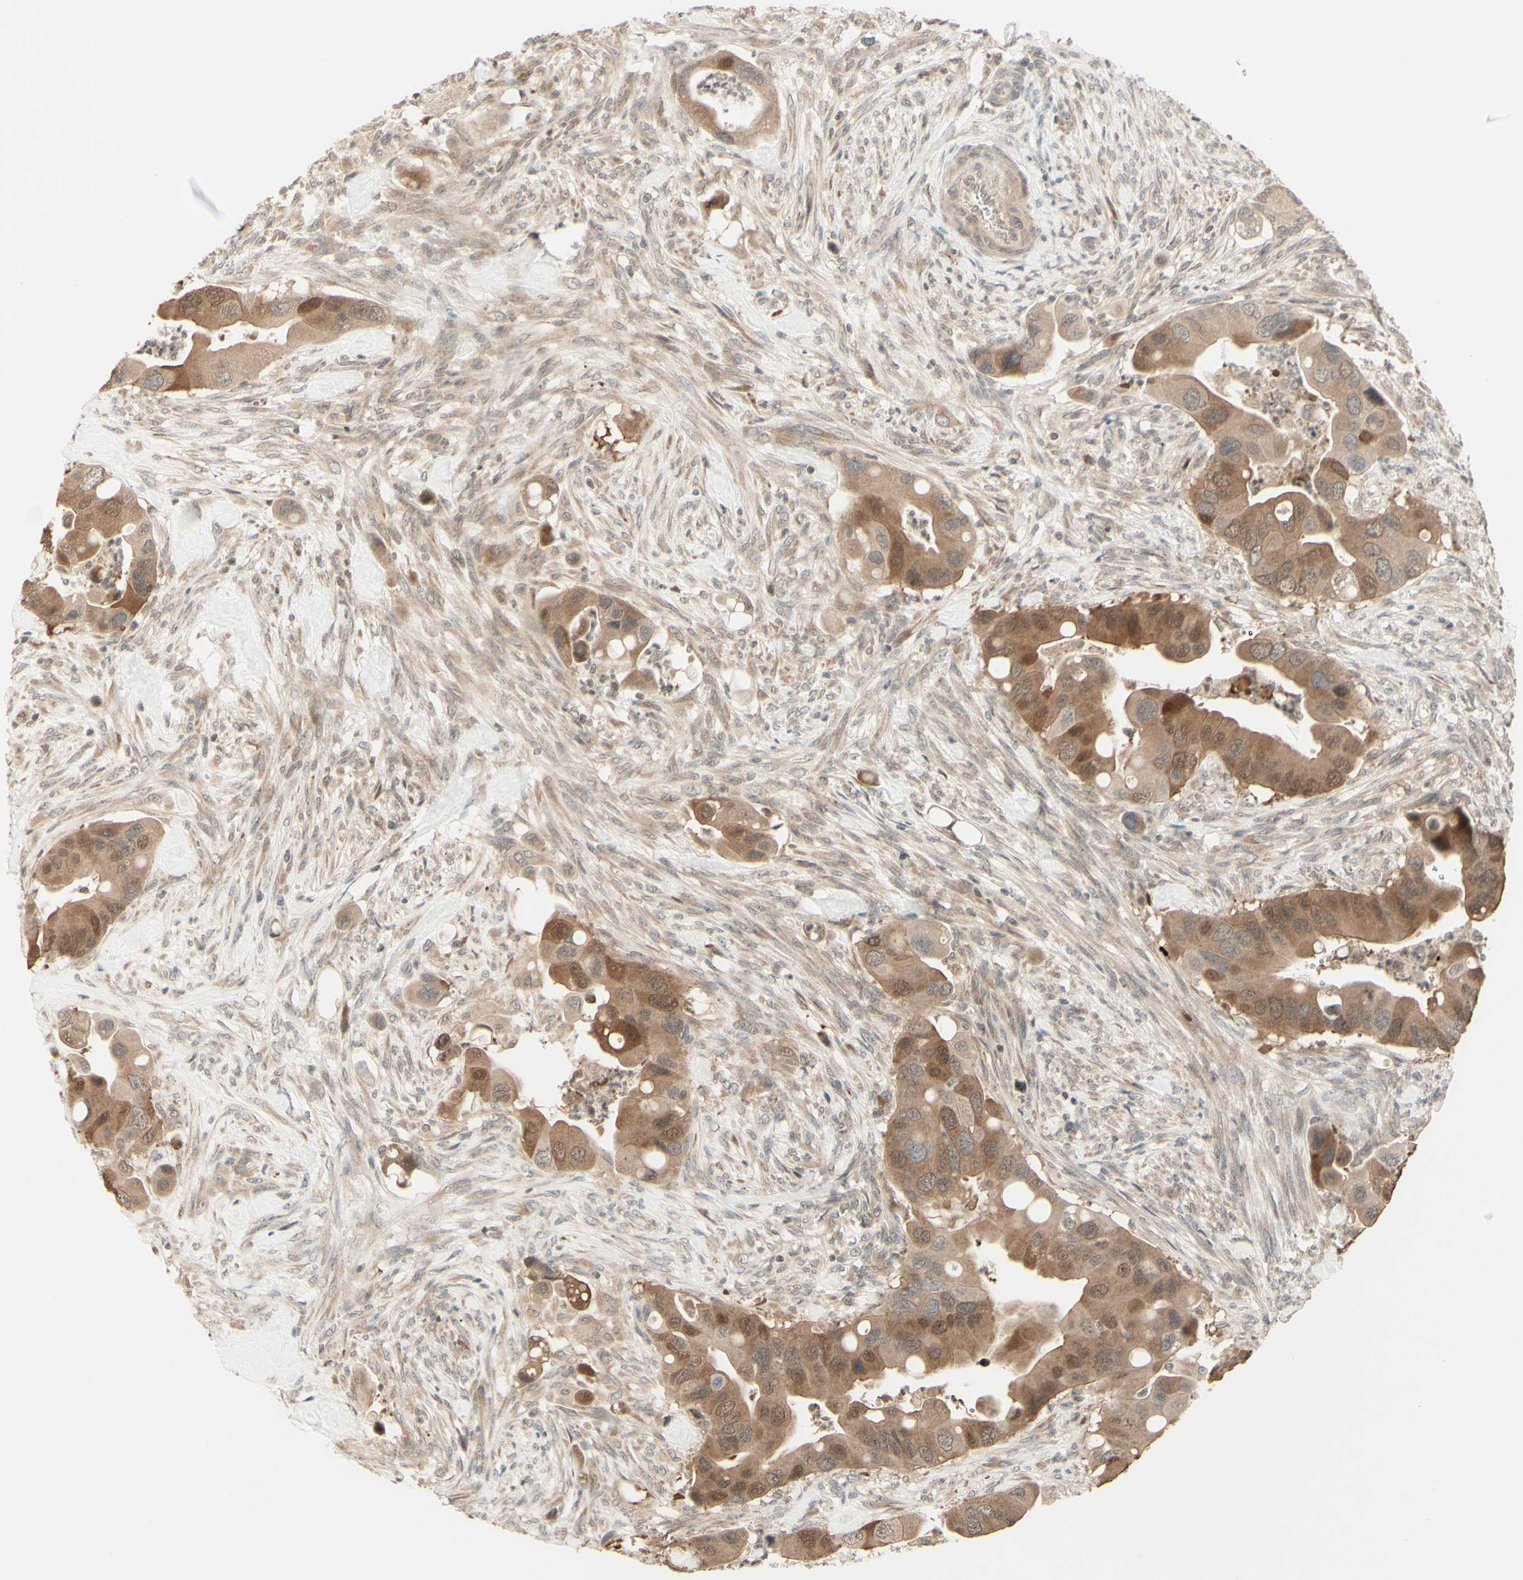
{"staining": {"intensity": "moderate", "quantity": ">75%", "location": "cytoplasmic/membranous"}, "tissue": "colorectal cancer", "cell_type": "Tumor cells", "image_type": "cancer", "snomed": [{"axis": "morphology", "description": "Adenocarcinoma, NOS"}, {"axis": "topography", "description": "Rectum"}], "caption": "DAB (3,3'-diaminobenzidine) immunohistochemical staining of colorectal adenocarcinoma displays moderate cytoplasmic/membranous protein expression in approximately >75% of tumor cells. The protein of interest is stained brown, and the nuclei are stained in blue (DAB (3,3'-diaminobenzidine) IHC with brightfield microscopy, high magnification).", "gene": "ZW10", "patient": {"sex": "female", "age": 57}}